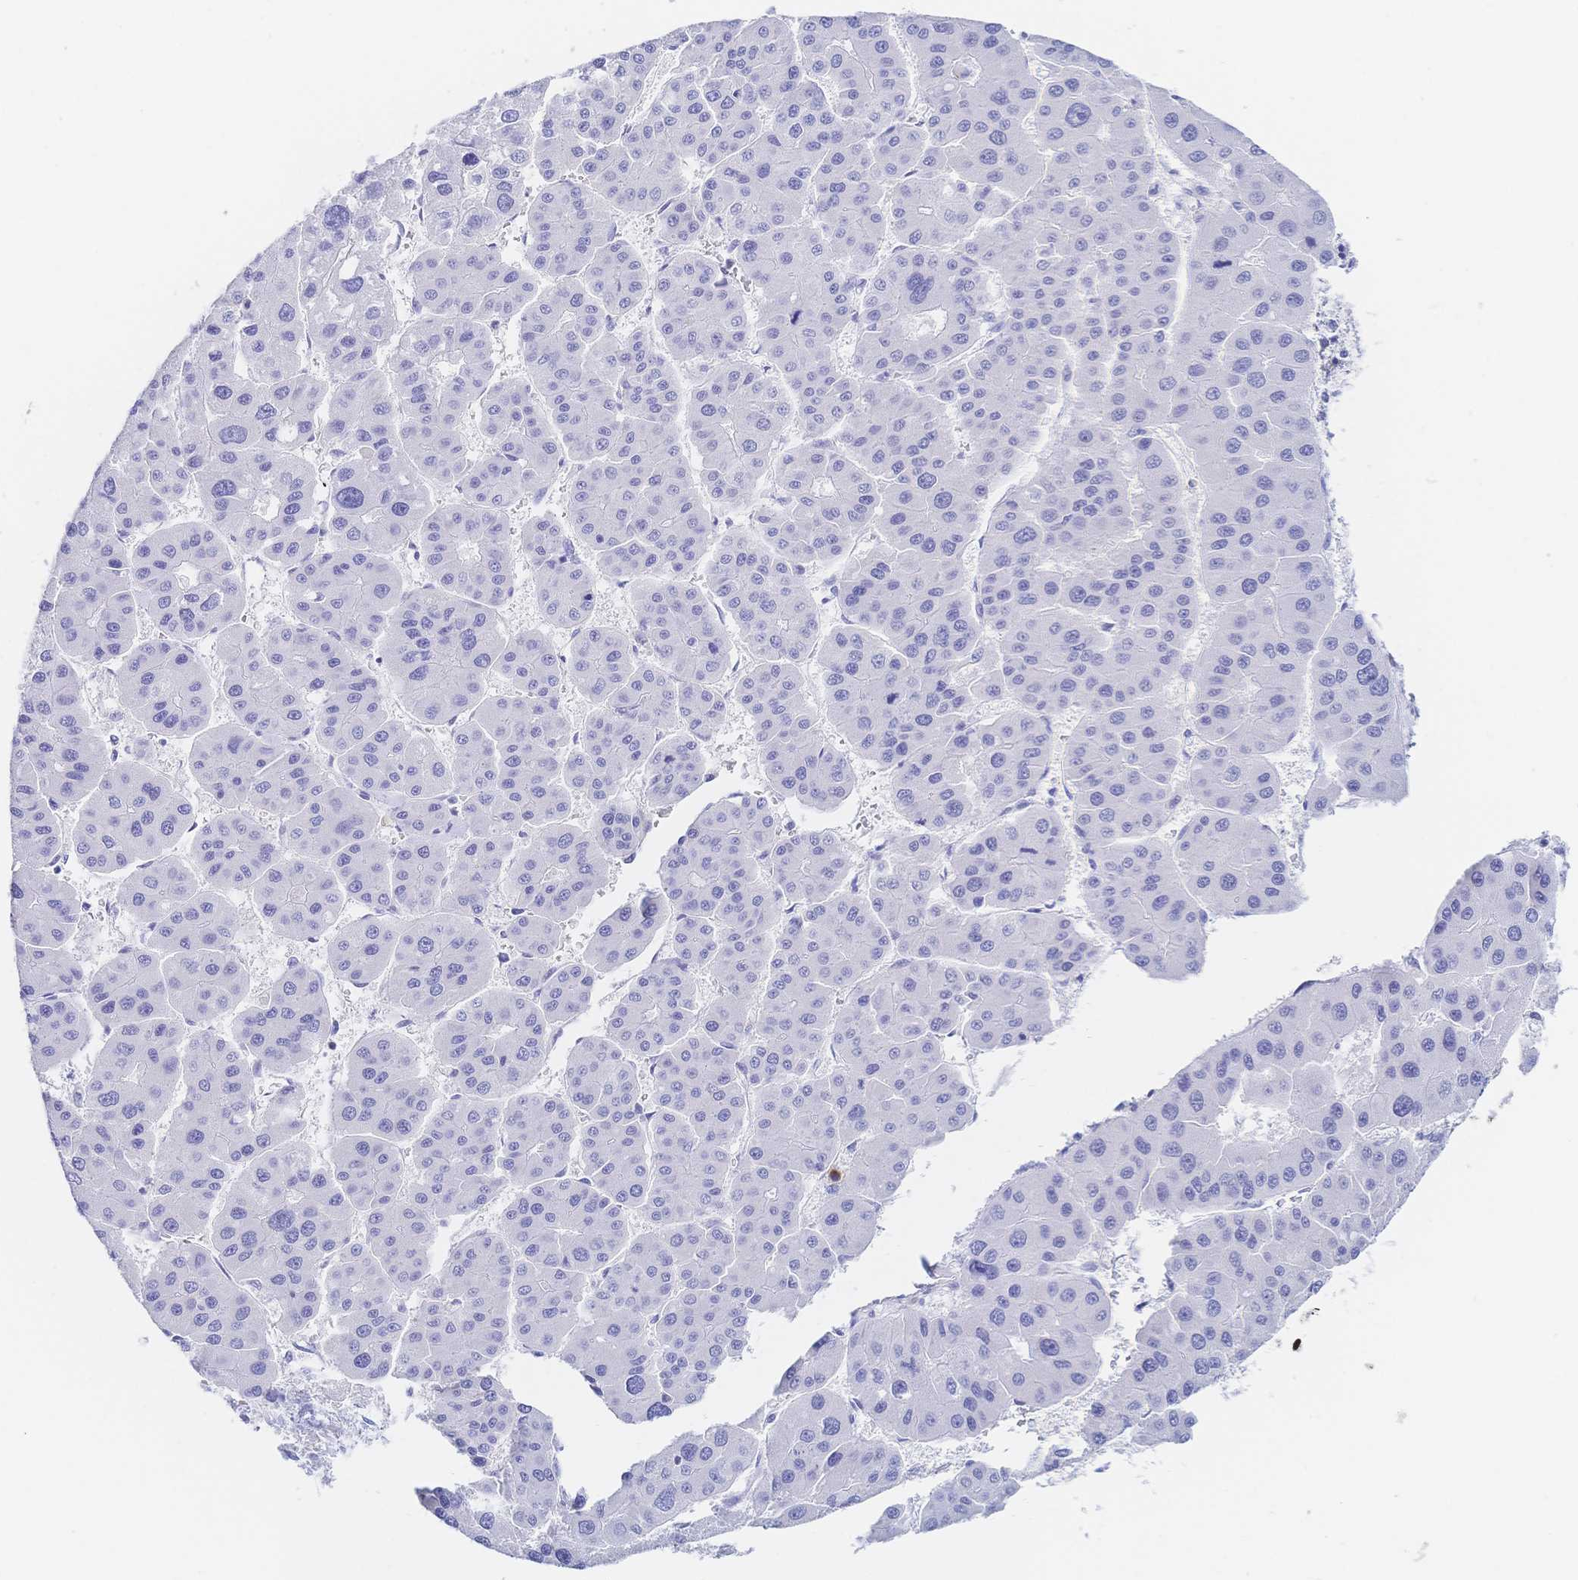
{"staining": {"intensity": "negative", "quantity": "none", "location": "none"}, "tissue": "liver cancer", "cell_type": "Tumor cells", "image_type": "cancer", "snomed": [{"axis": "morphology", "description": "Carcinoma, Hepatocellular, NOS"}, {"axis": "topography", "description": "Liver"}], "caption": "Human liver cancer (hepatocellular carcinoma) stained for a protein using IHC exhibits no staining in tumor cells.", "gene": "RRM1", "patient": {"sex": "male", "age": 73}}